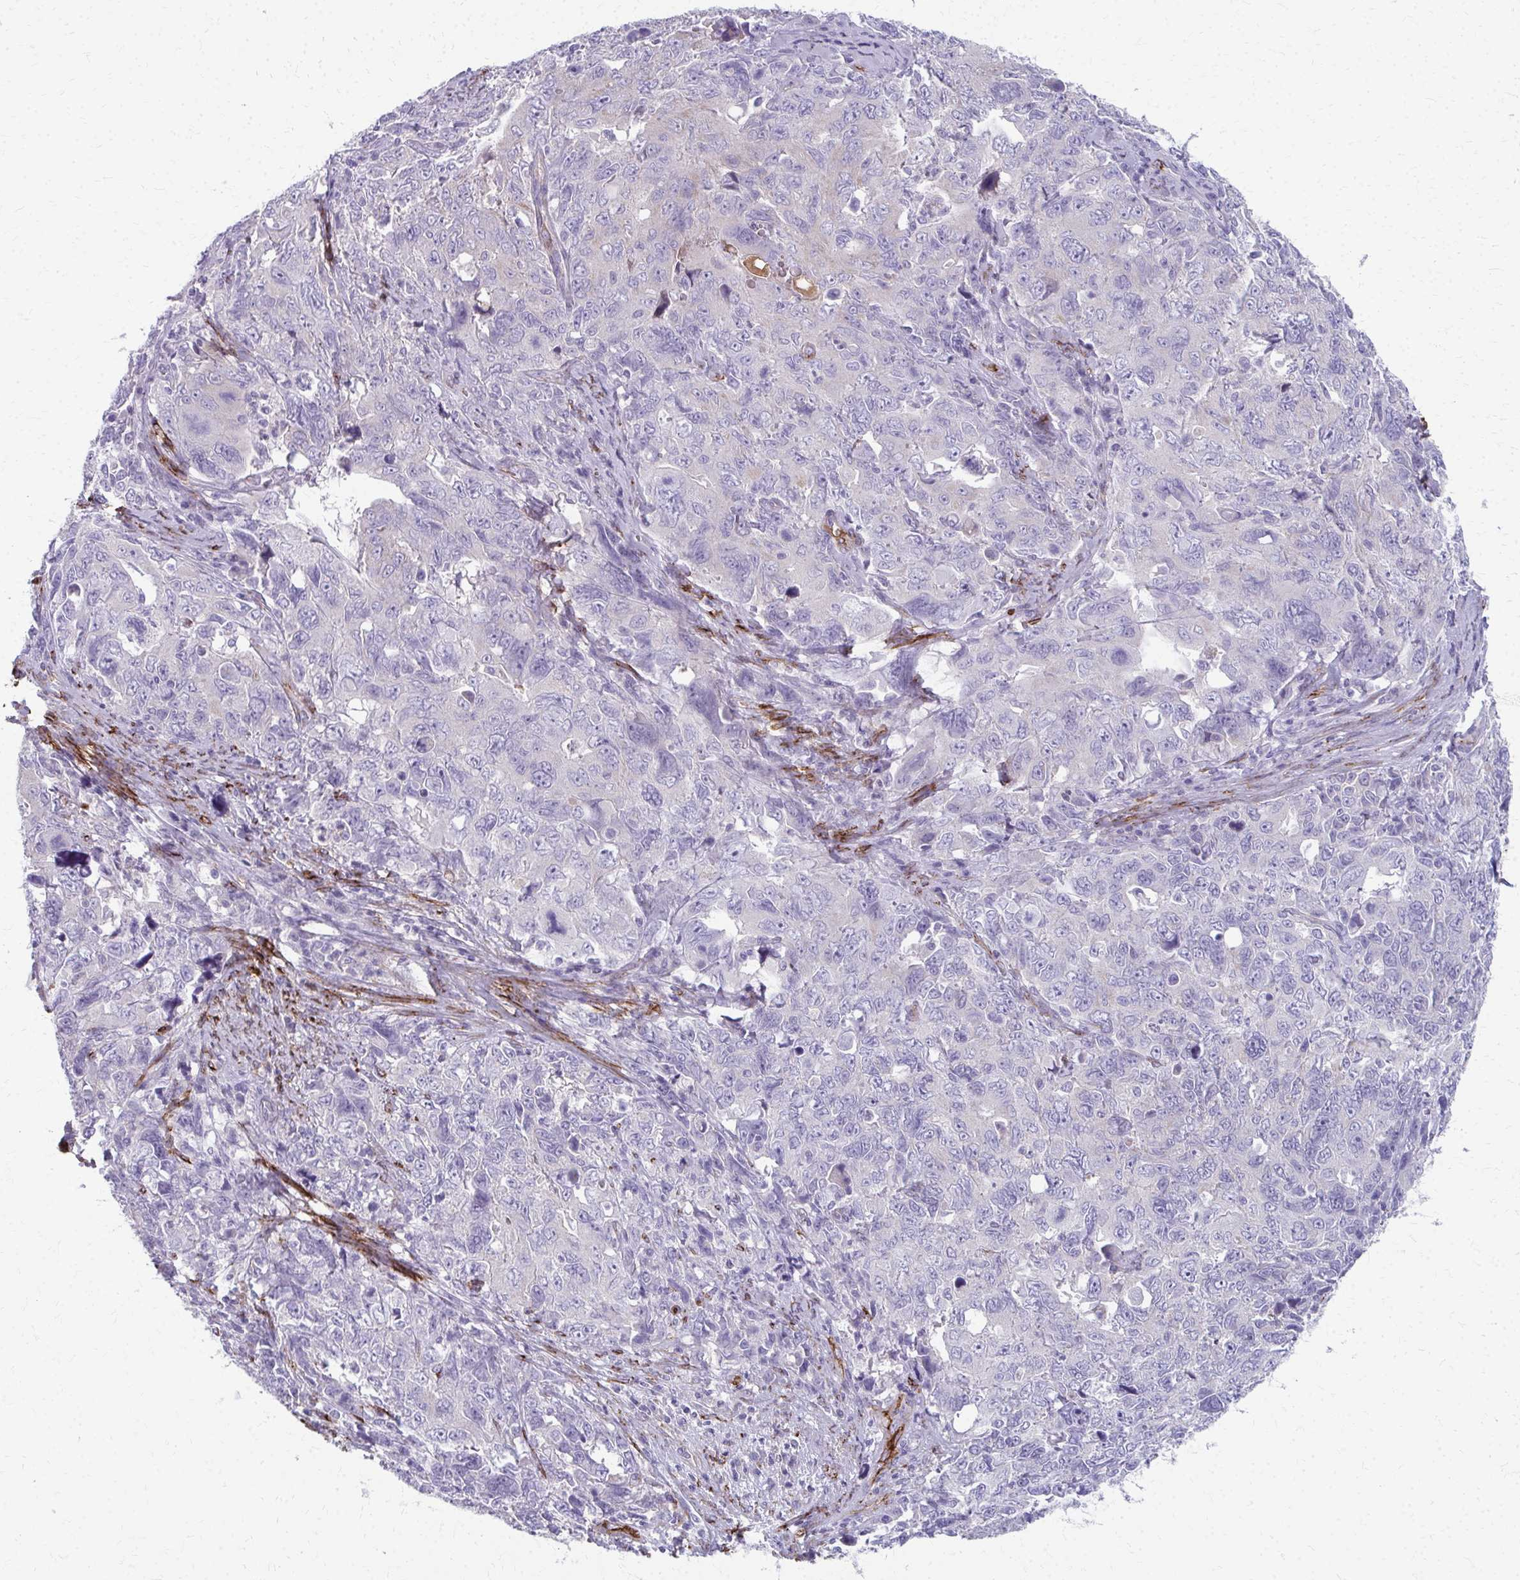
{"staining": {"intensity": "negative", "quantity": "none", "location": "none"}, "tissue": "cervical cancer", "cell_type": "Tumor cells", "image_type": "cancer", "snomed": [{"axis": "morphology", "description": "Adenocarcinoma, NOS"}, {"axis": "topography", "description": "Cervix"}], "caption": "High power microscopy micrograph of an IHC micrograph of cervical adenocarcinoma, revealing no significant expression in tumor cells. (Brightfield microscopy of DAB IHC at high magnification).", "gene": "ADIPOQ", "patient": {"sex": "female", "age": 63}}